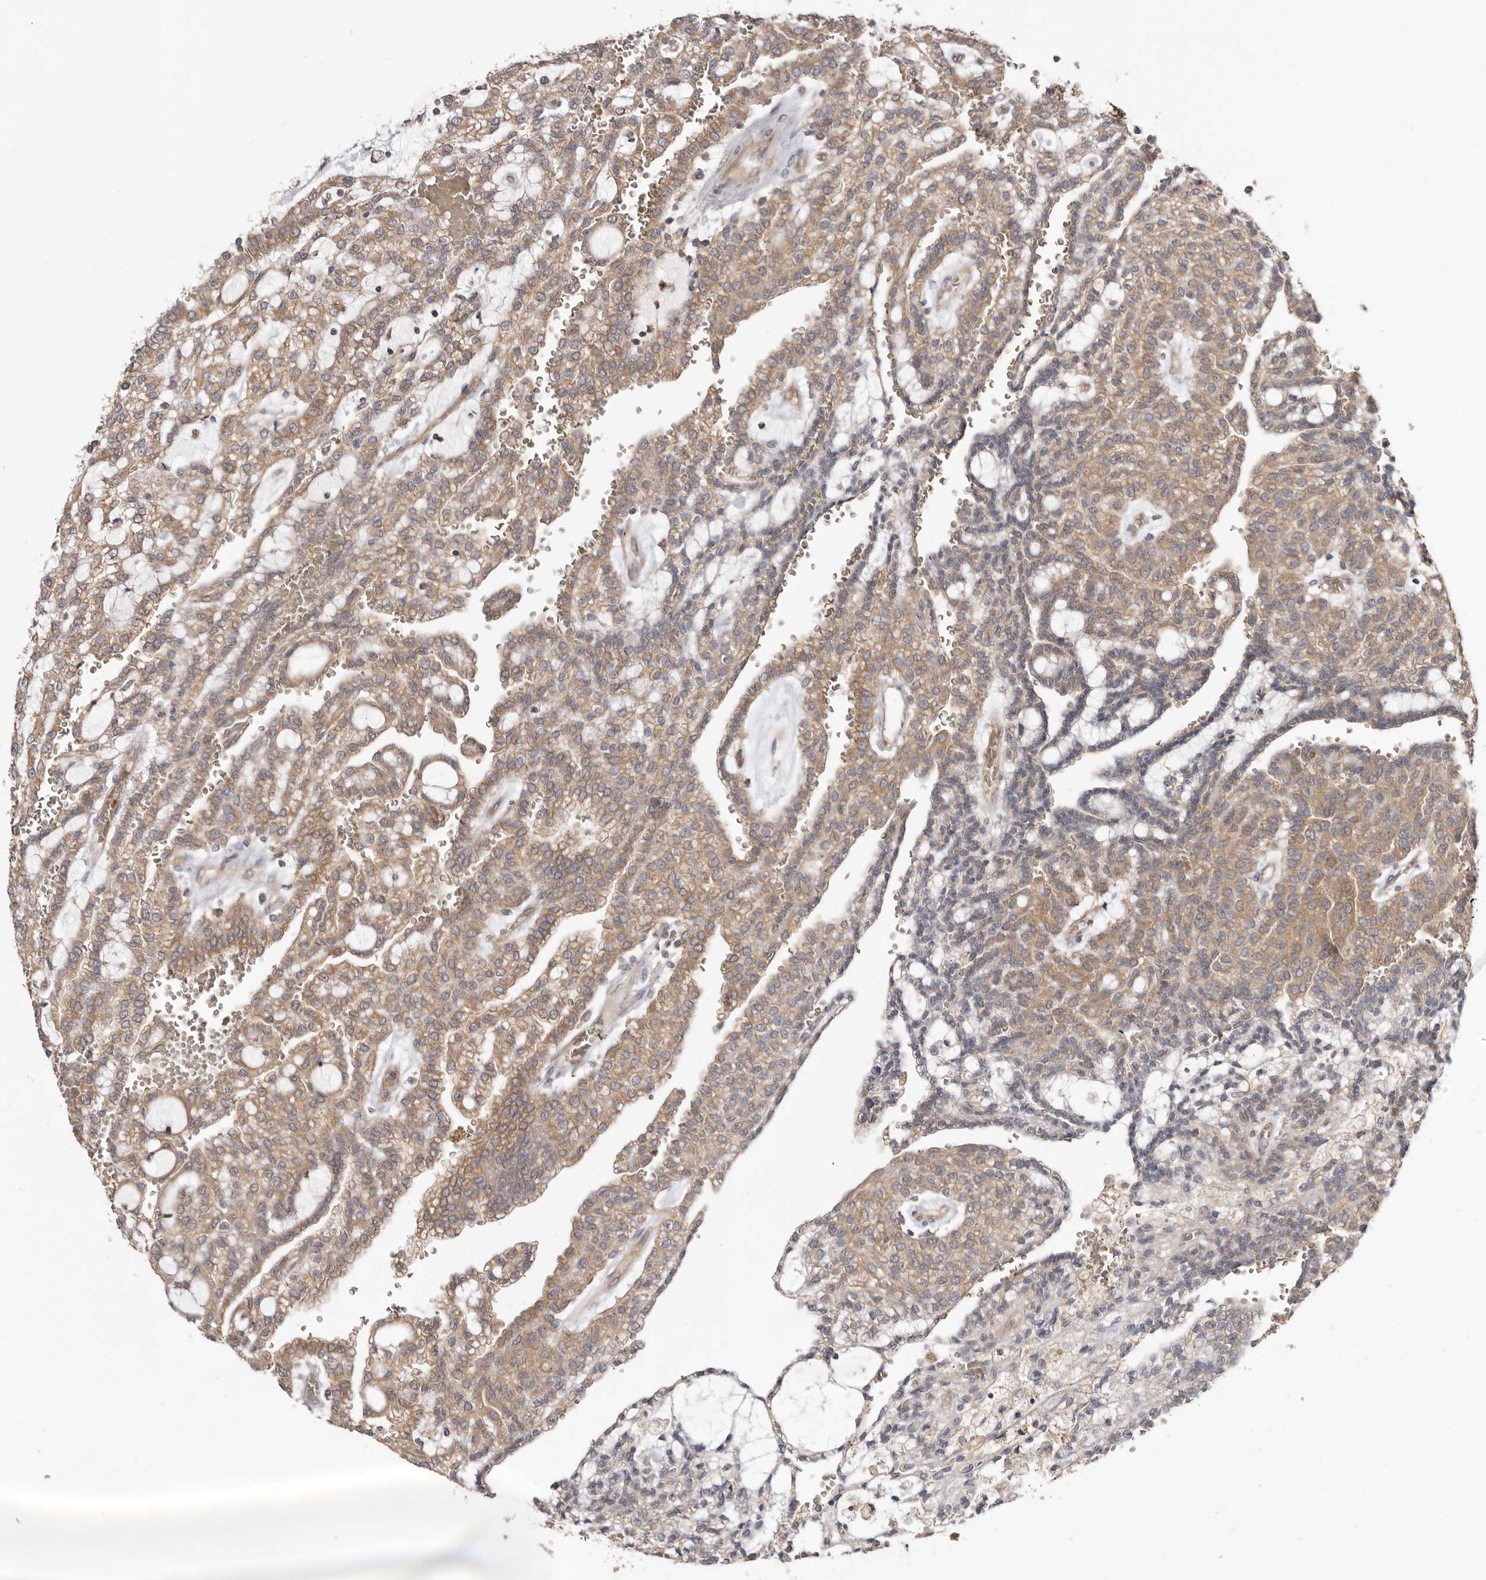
{"staining": {"intensity": "moderate", "quantity": ">75%", "location": "cytoplasmic/membranous"}, "tissue": "renal cancer", "cell_type": "Tumor cells", "image_type": "cancer", "snomed": [{"axis": "morphology", "description": "Adenocarcinoma, NOS"}, {"axis": "topography", "description": "Kidney"}], "caption": "Moderate cytoplasmic/membranous expression is present in approximately >75% of tumor cells in renal cancer (adenocarcinoma).", "gene": "TMUB1", "patient": {"sex": "male", "age": 63}}